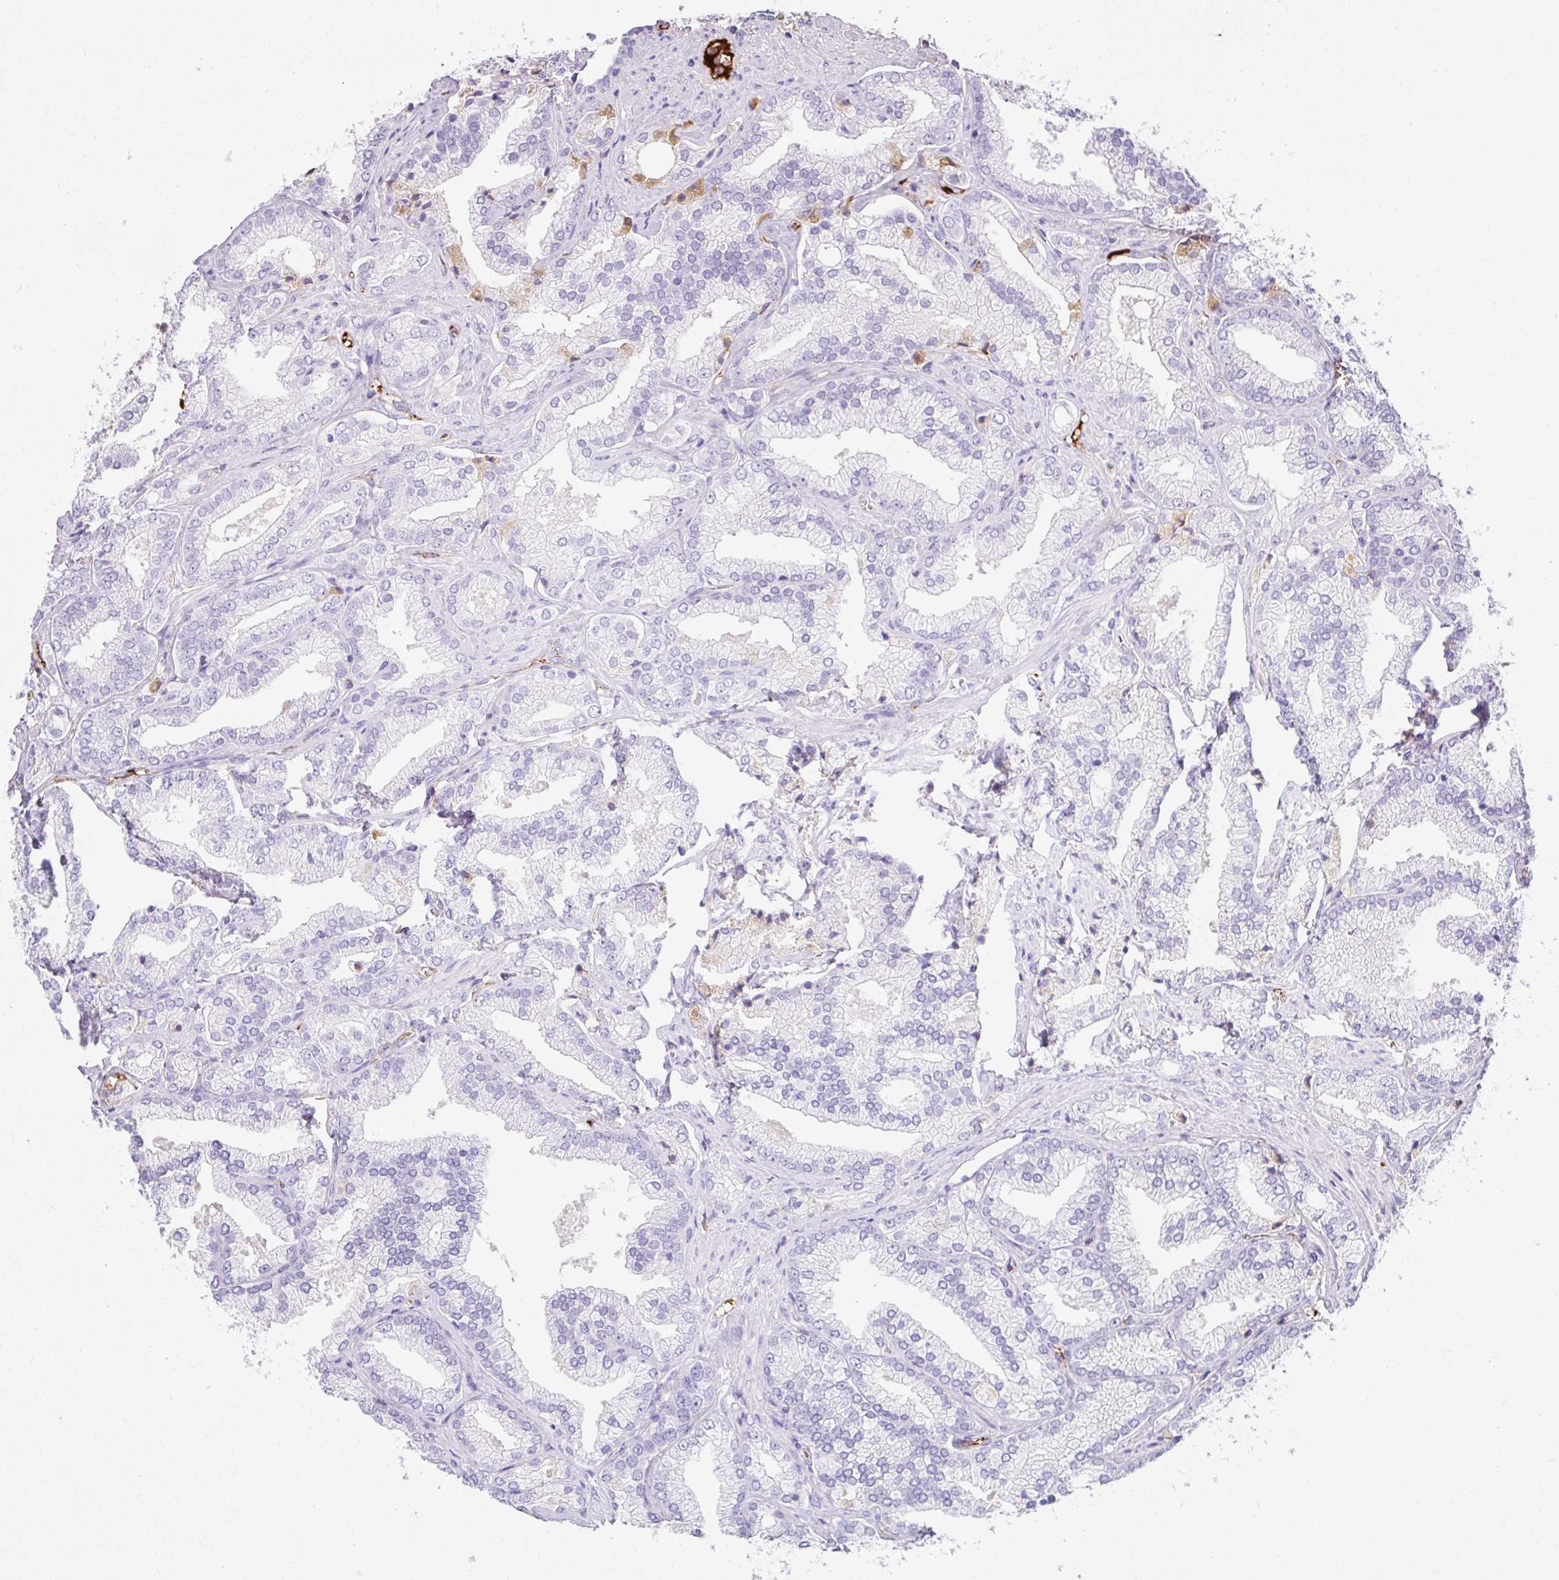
{"staining": {"intensity": "weak", "quantity": "<25%", "location": "cytoplasmic/membranous"}, "tissue": "prostate cancer", "cell_type": "Tumor cells", "image_type": "cancer", "snomed": [{"axis": "morphology", "description": "Adenocarcinoma, High grade"}, {"axis": "topography", "description": "Prostate"}], "caption": "Histopathology image shows no protein staining in tumor cells of high-grade adenocarcinoma (prostate) tissue.", "gene": "APOC4-APOC2", "patient": {"sex": "male", "age": 68}}